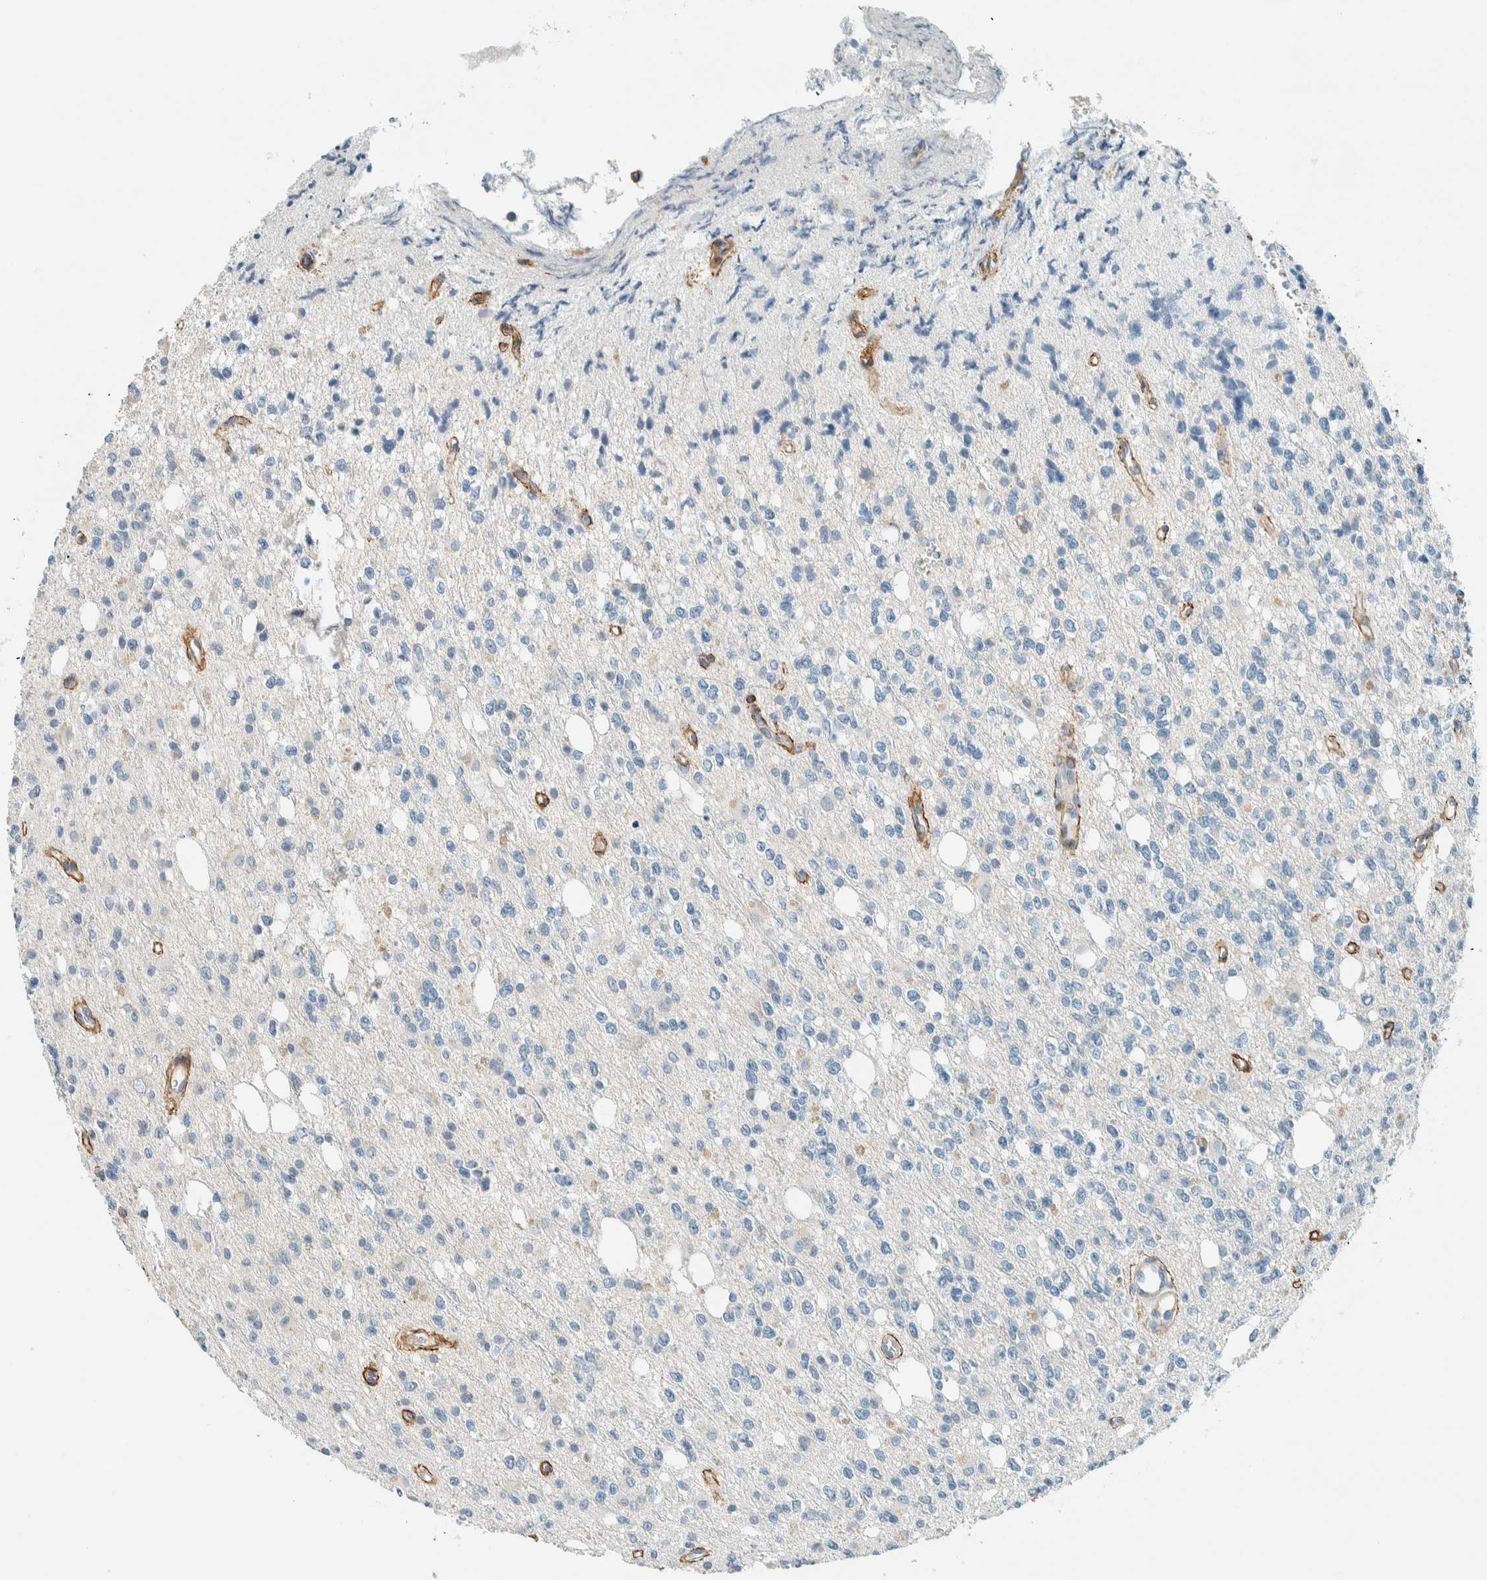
{"staining": {"intensity": "negative", "quantity": "none", "location": "none"}, "tissue": "glioma", "cell_type": "Tumor cells", "image_type": "cancer", "snomed": [{"axis": "morphology", "description": "Glioma, malignant, High grade"}, {"axis": "topography", "description": "Brain"}], "caption": "Immunohistochemistry (IHC) of human glioma reveals no expression in tumor cells.", "gene": "SLFN12", "patient": {"sex": "female", "age": 62}}